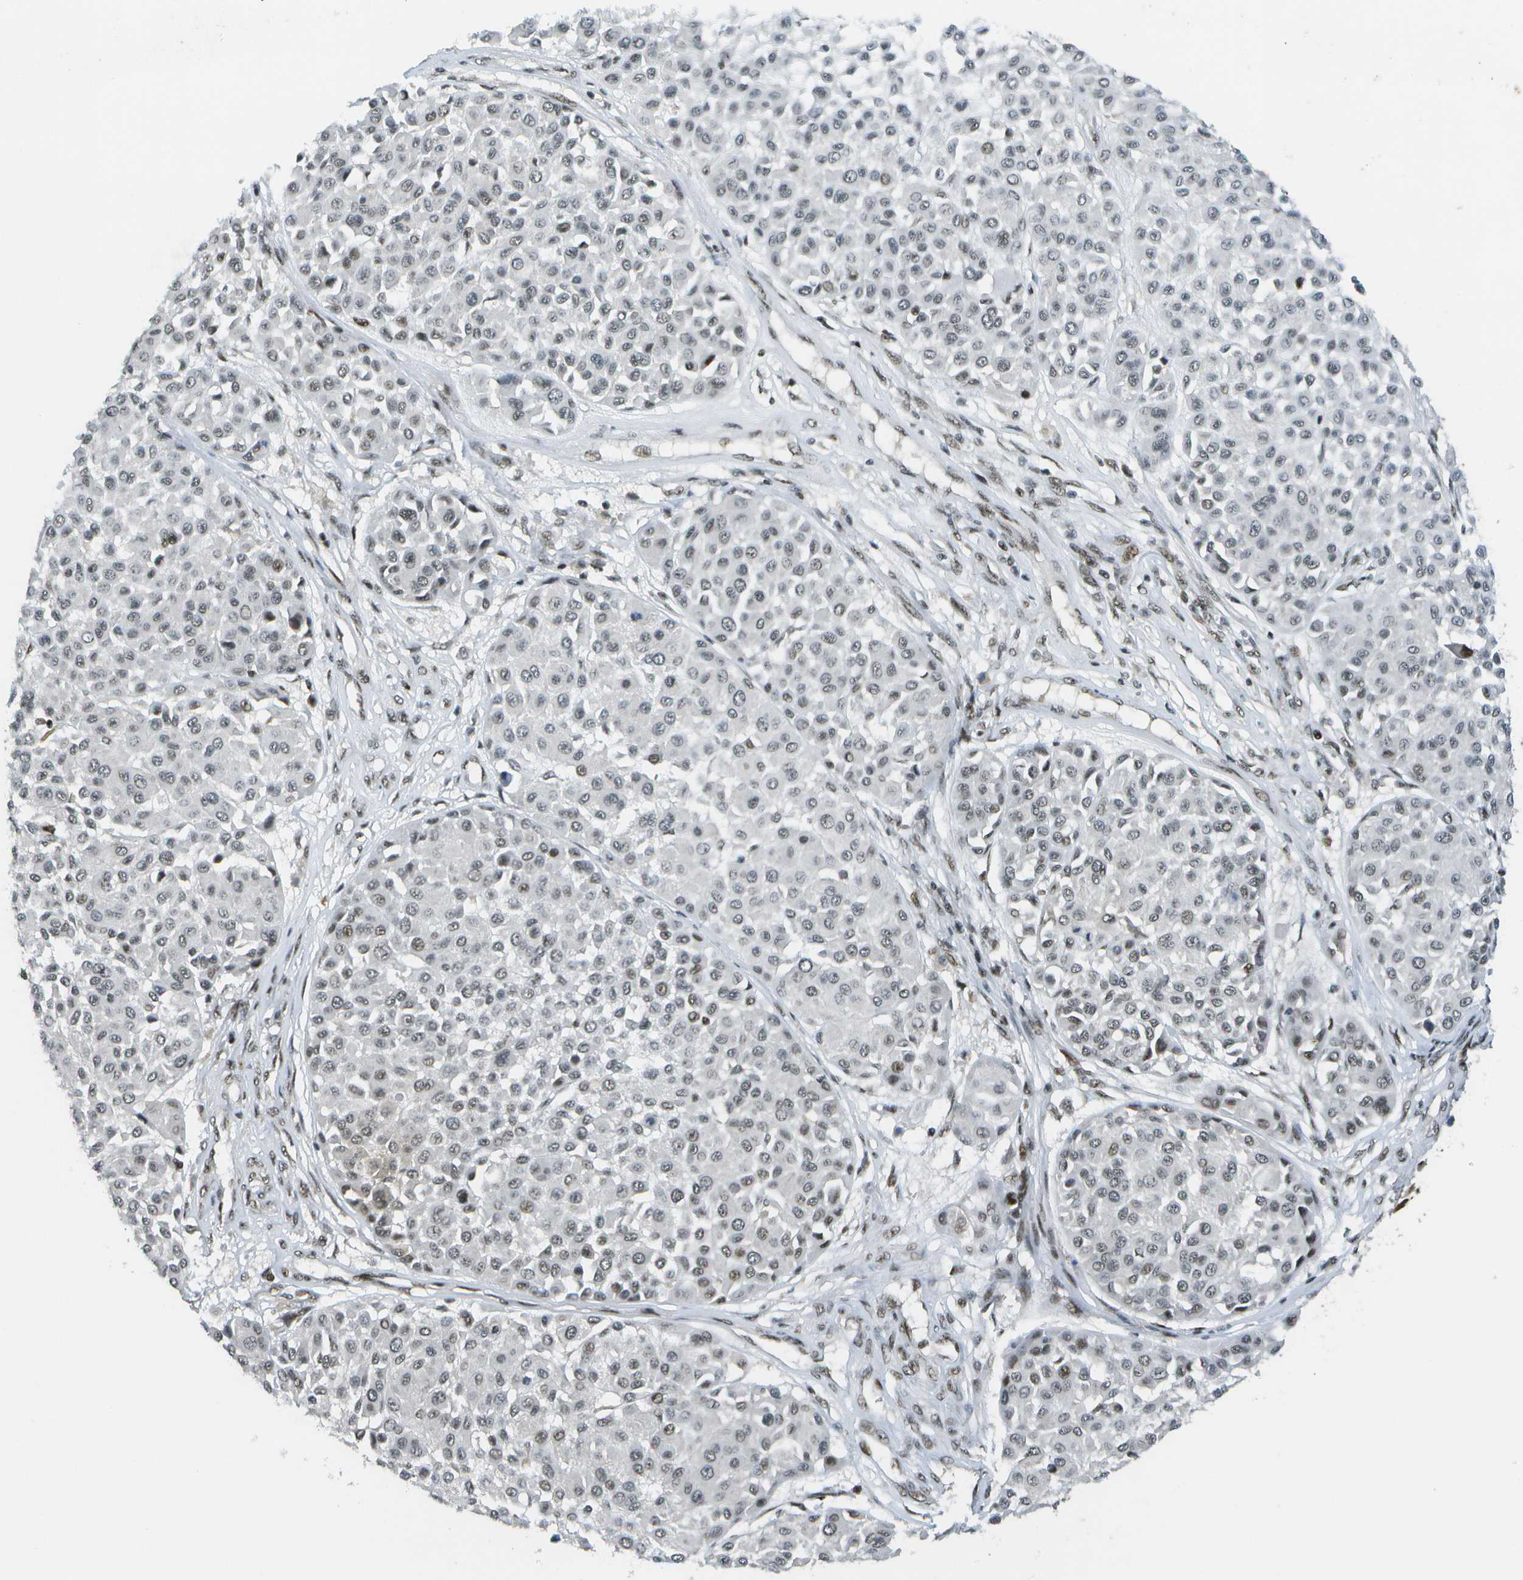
{"staining": {"intensity": "weak", "quantity": "25%-75%", "location": "nuclear"}, "tissue": "melanoma", "cell_type": "Tumor cells", "image_type": "cancer", "snomed": [{"axis": "morphology", "description": "Malignant melanoma, Metastatic site"}, {"axis": "topography", "description": "Soft tissue"}], "caption": "Malignant melanoma (metastatic site) stained for a protein demonstrates weak nuclear positivity in tumor cells.", "gene": "IRF7", "patient": {"sex": "male", "age": 41}}